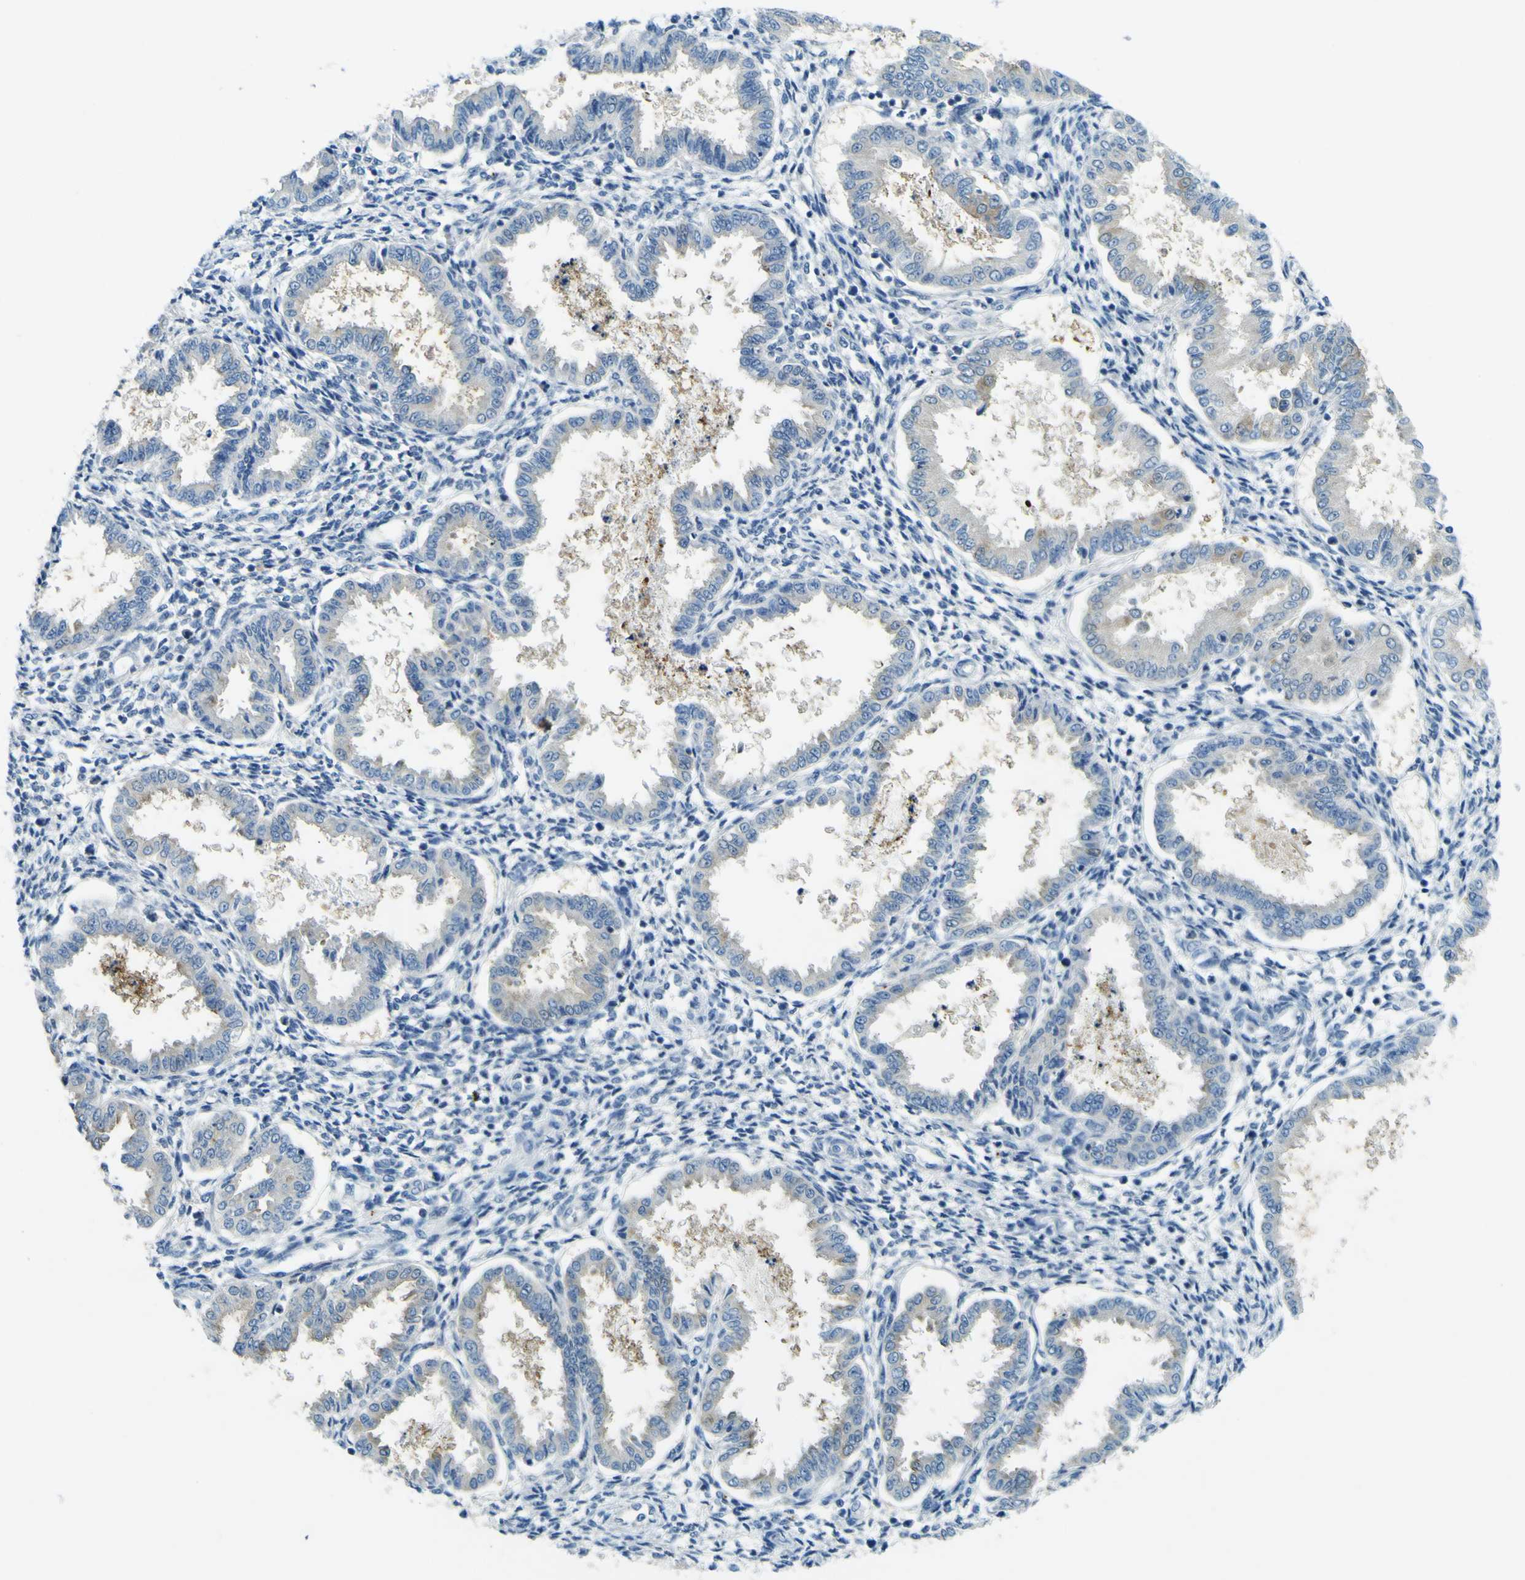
{"staining": {"intensity": "negative", "quantity": "none", "location": "none"}, "tissue": "endometrium", "cell_type": "Cells in endometrial stroma", "image_type": "normal", "snomed": [{"axis": "morphology", "description": "Normal tissue, NOS"}, {"axis": "topography", "description": "Endometrium"}], "caption": "An immunohistochemistry (IHC) micrograph of unremarkable endometrium is shown. There is no staining in cells in endometrial stroma of endometrium.", "gene": "SORCS1", "patient": {"sex": "female", "age": 33}}